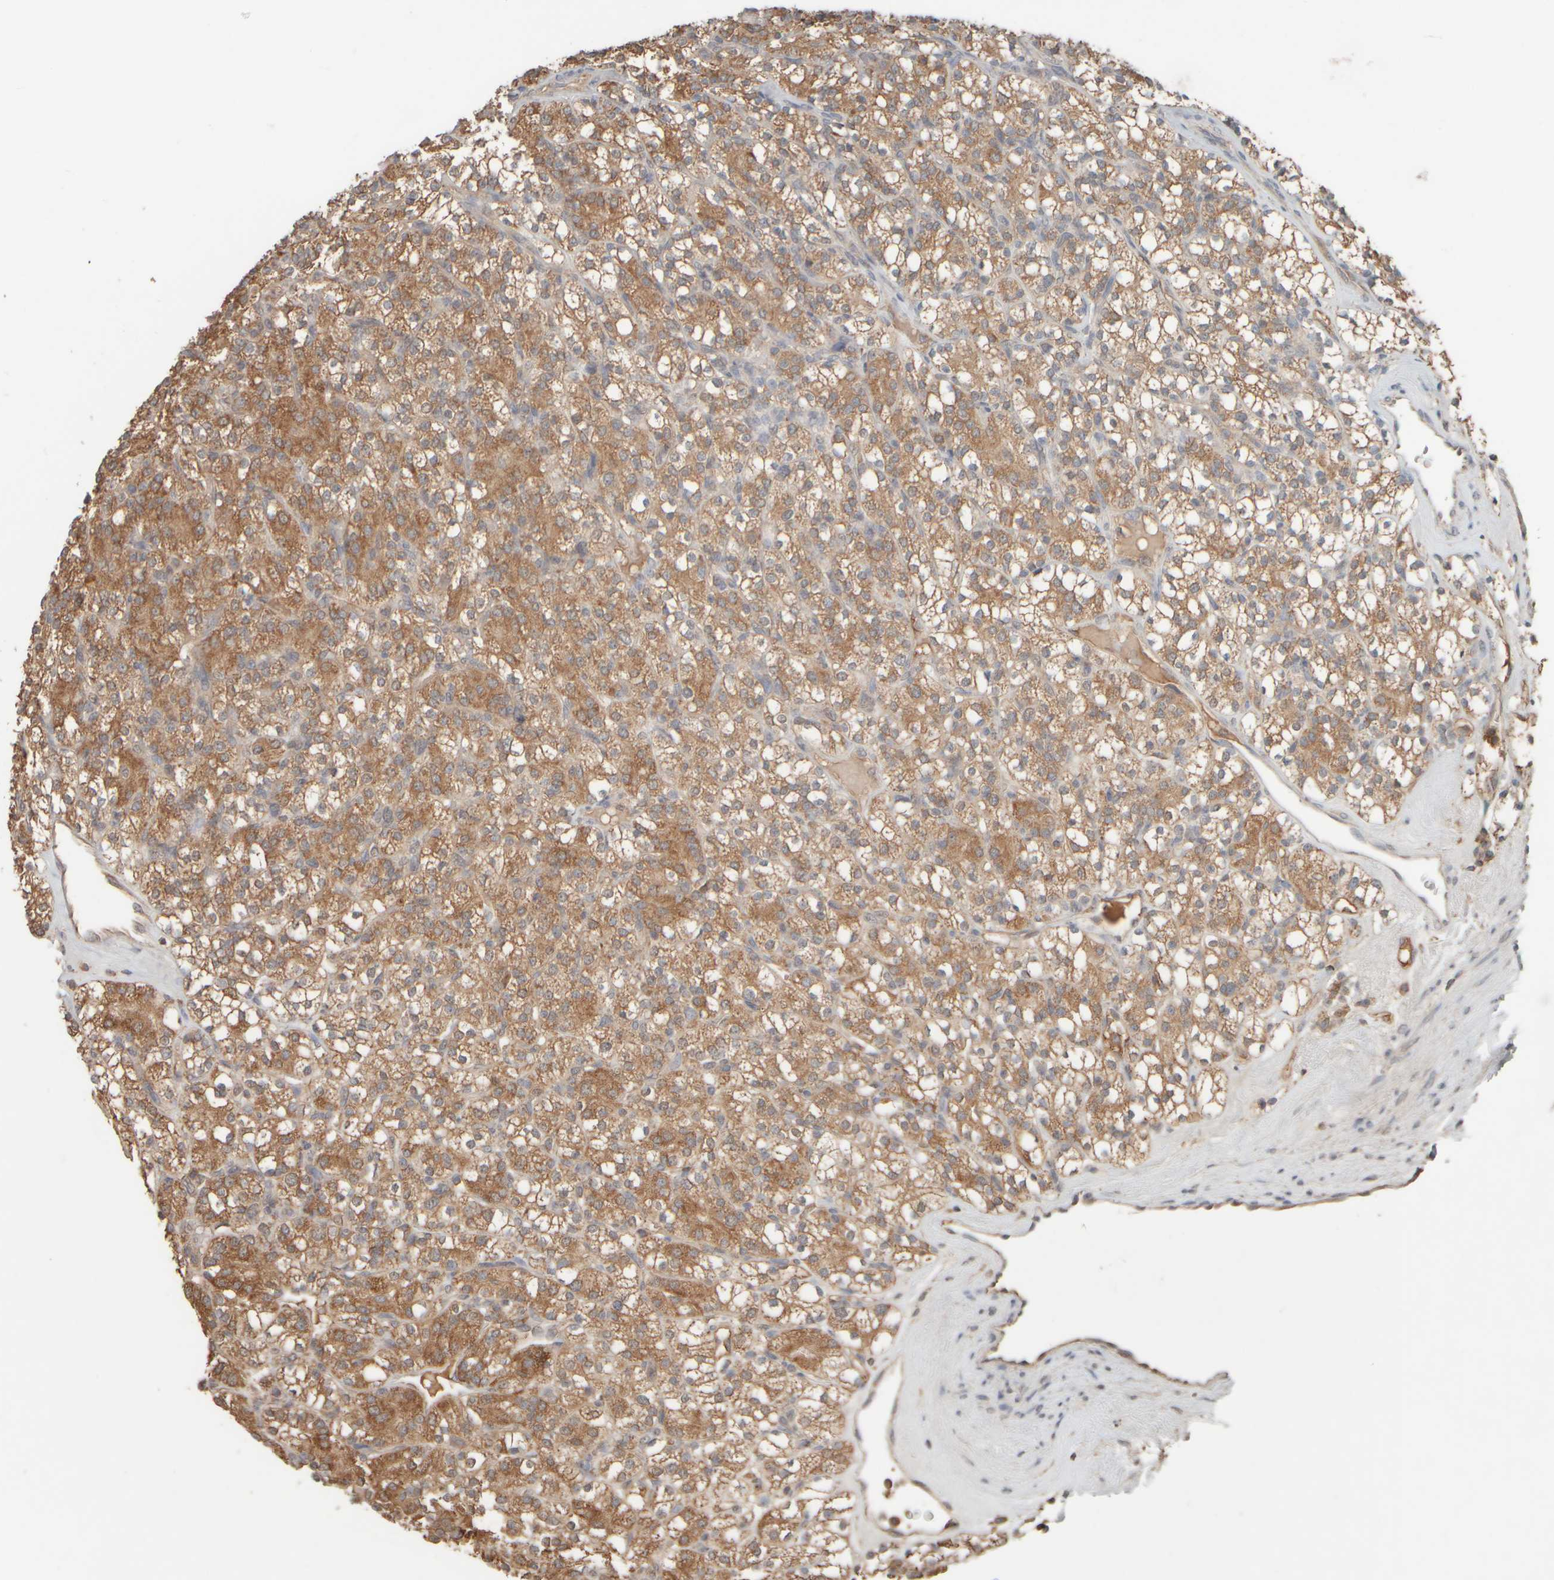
{"staining": {"intensity": "moderate", "quantity": ">75%", "location": "cytoplasmic/membranous"}, "tissue": "renal cancer", "cell_type": "Tumor cells", "image_type": "cancer", "snomed": [{"axis": "morphology", "description": "Adenocarcinoma, NOS"}, {"axis": "topography", "description": "Kidney"}], "caption": "Protein staining of adenocarcinoma (renal) tissue exhibits moderate cytoplasmic/membranous expression in about >75% of tumor cells.", "gene": "EIF2B3", "patient": {"sex": "male", "age": 77}}